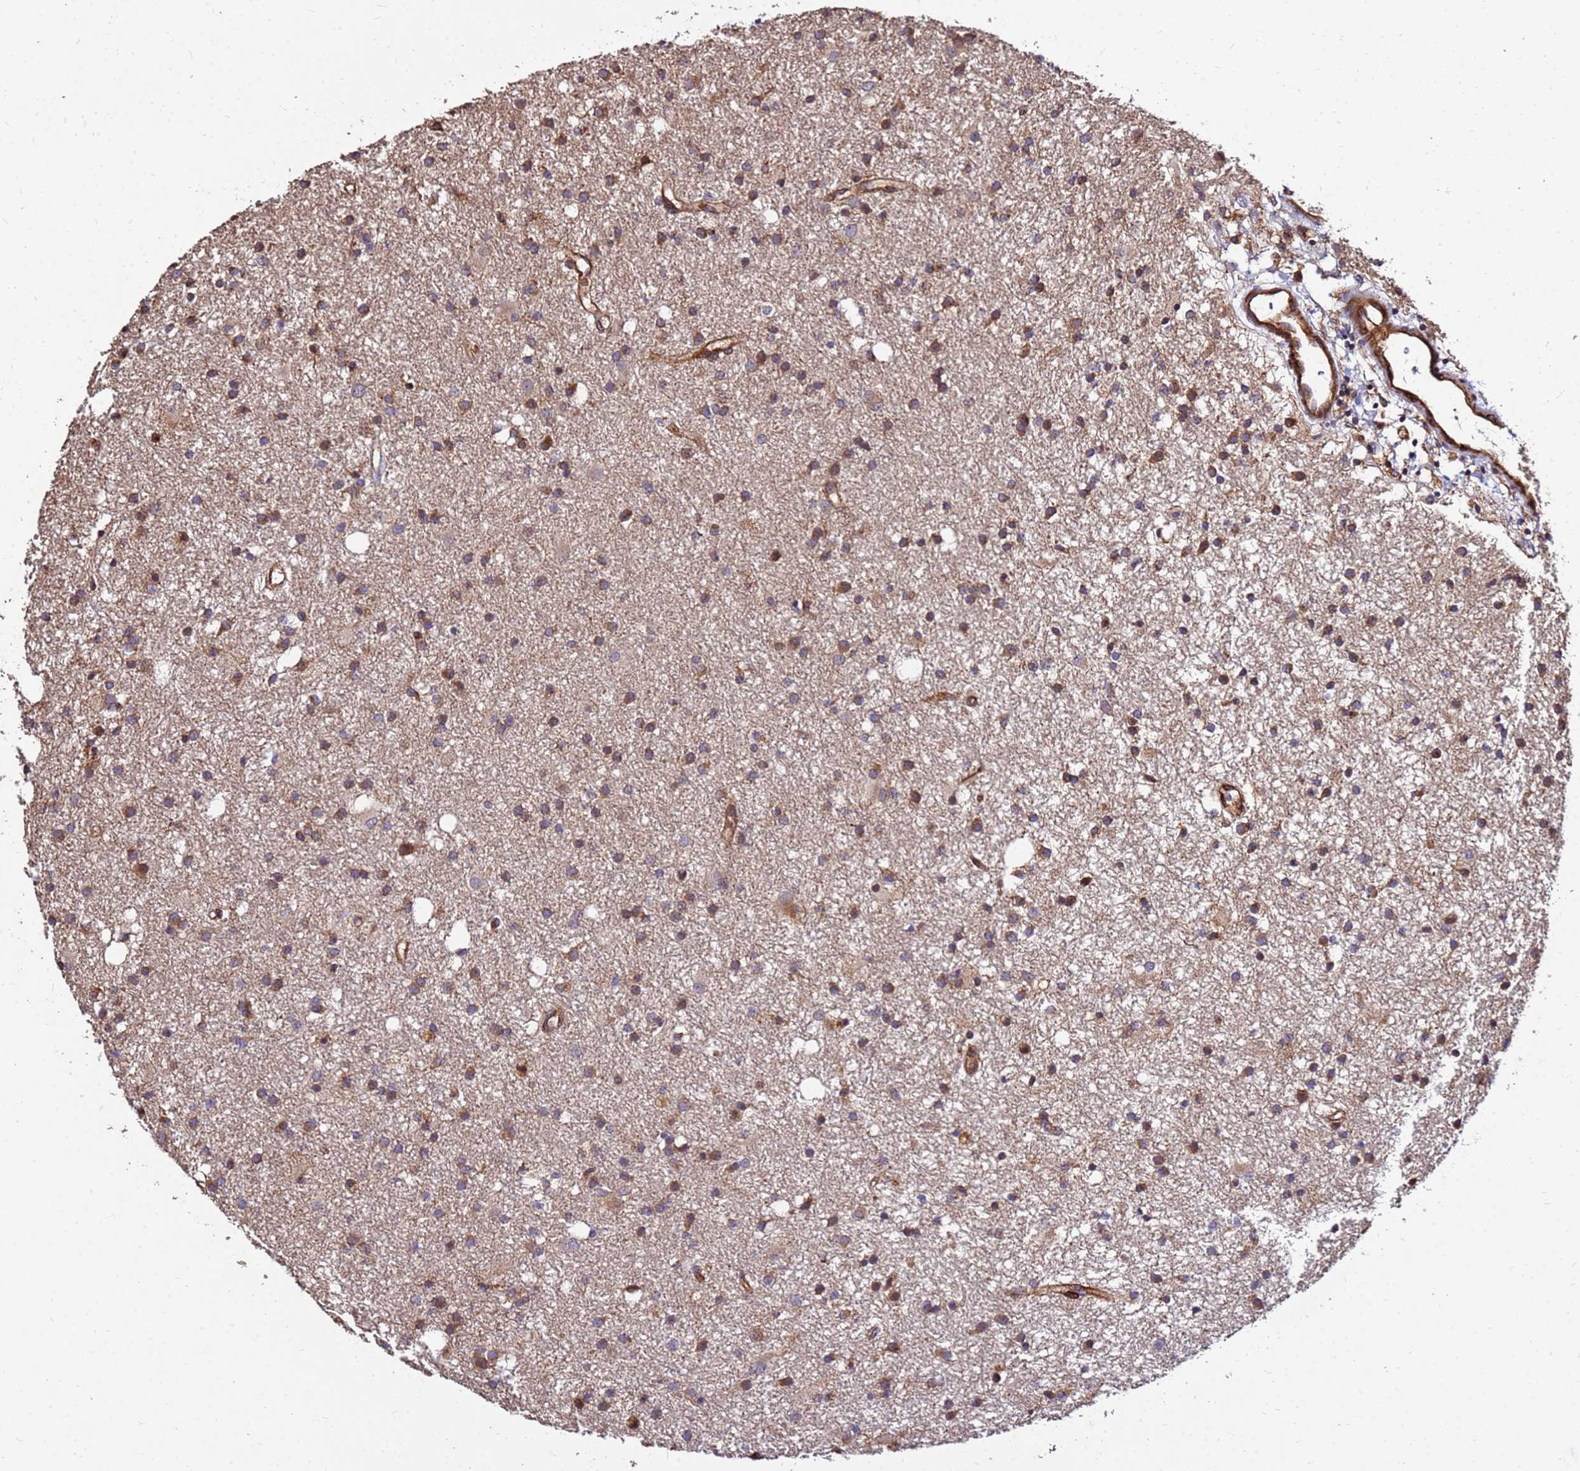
{"staining": {"intensity": "moderate", "quantity": ">75%", "location": "cytoplasmic/membranous"}, "tissue": "glioma", "cell_type": "Tumor cells", "image_type": "cancer", "snomed": [{"axis": "morphology", "description": "Glioma, malignant, High grade"}, {"axis": "topography", "description": "Brain"}], "caption": "Brown immunohistochemical staining in human glioma reveals moderate cytoplasmic/membranous expression in approximately >75% of tumor cells. Nuclei are stained in blue.", "gene": "WWC2", "patient": {"sex": "male", "age": 77}}